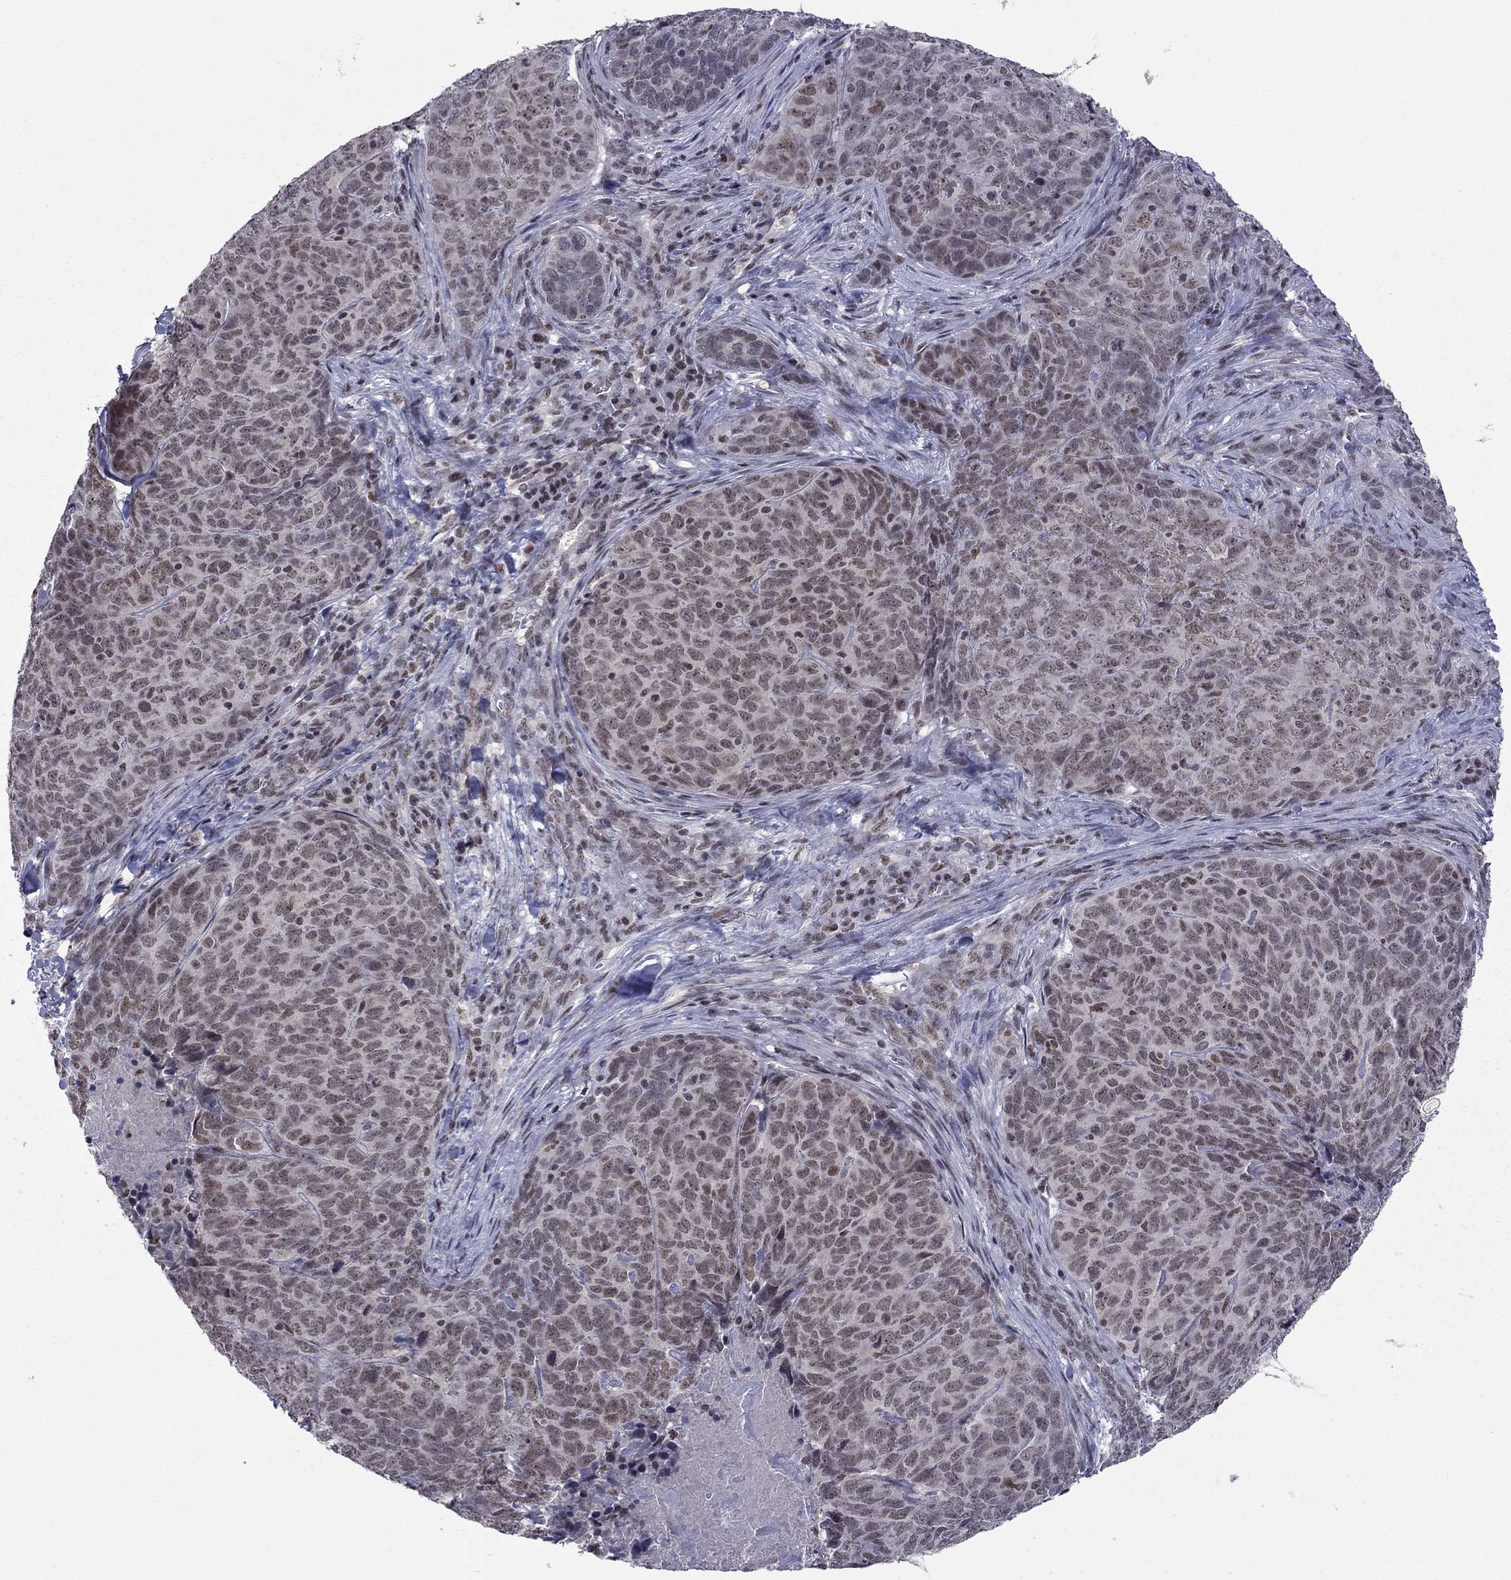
{"staining": {"intensity": "weak", "quantity": "25%-75%", "location": "nuclear"}, "tissue": "skin cancer", "cell_type": "Tumor cells", "image_type": "cancer", "snomed": [{"axis": "morphology", "description": "Squamous cell carcinoma, NOS"}, {"axis": "topography", "description": "Skin"}, {"axis": "topography", "description": "Anal"}], "caption": "Squamous cell carcinoma (skin) was stained to show a protein in brown. There is low levels of weak nuclear positivity in about 25%-75% of tumor cells.", "gene": "TAF9", "patient": {"sex": "female", "age": 51}}